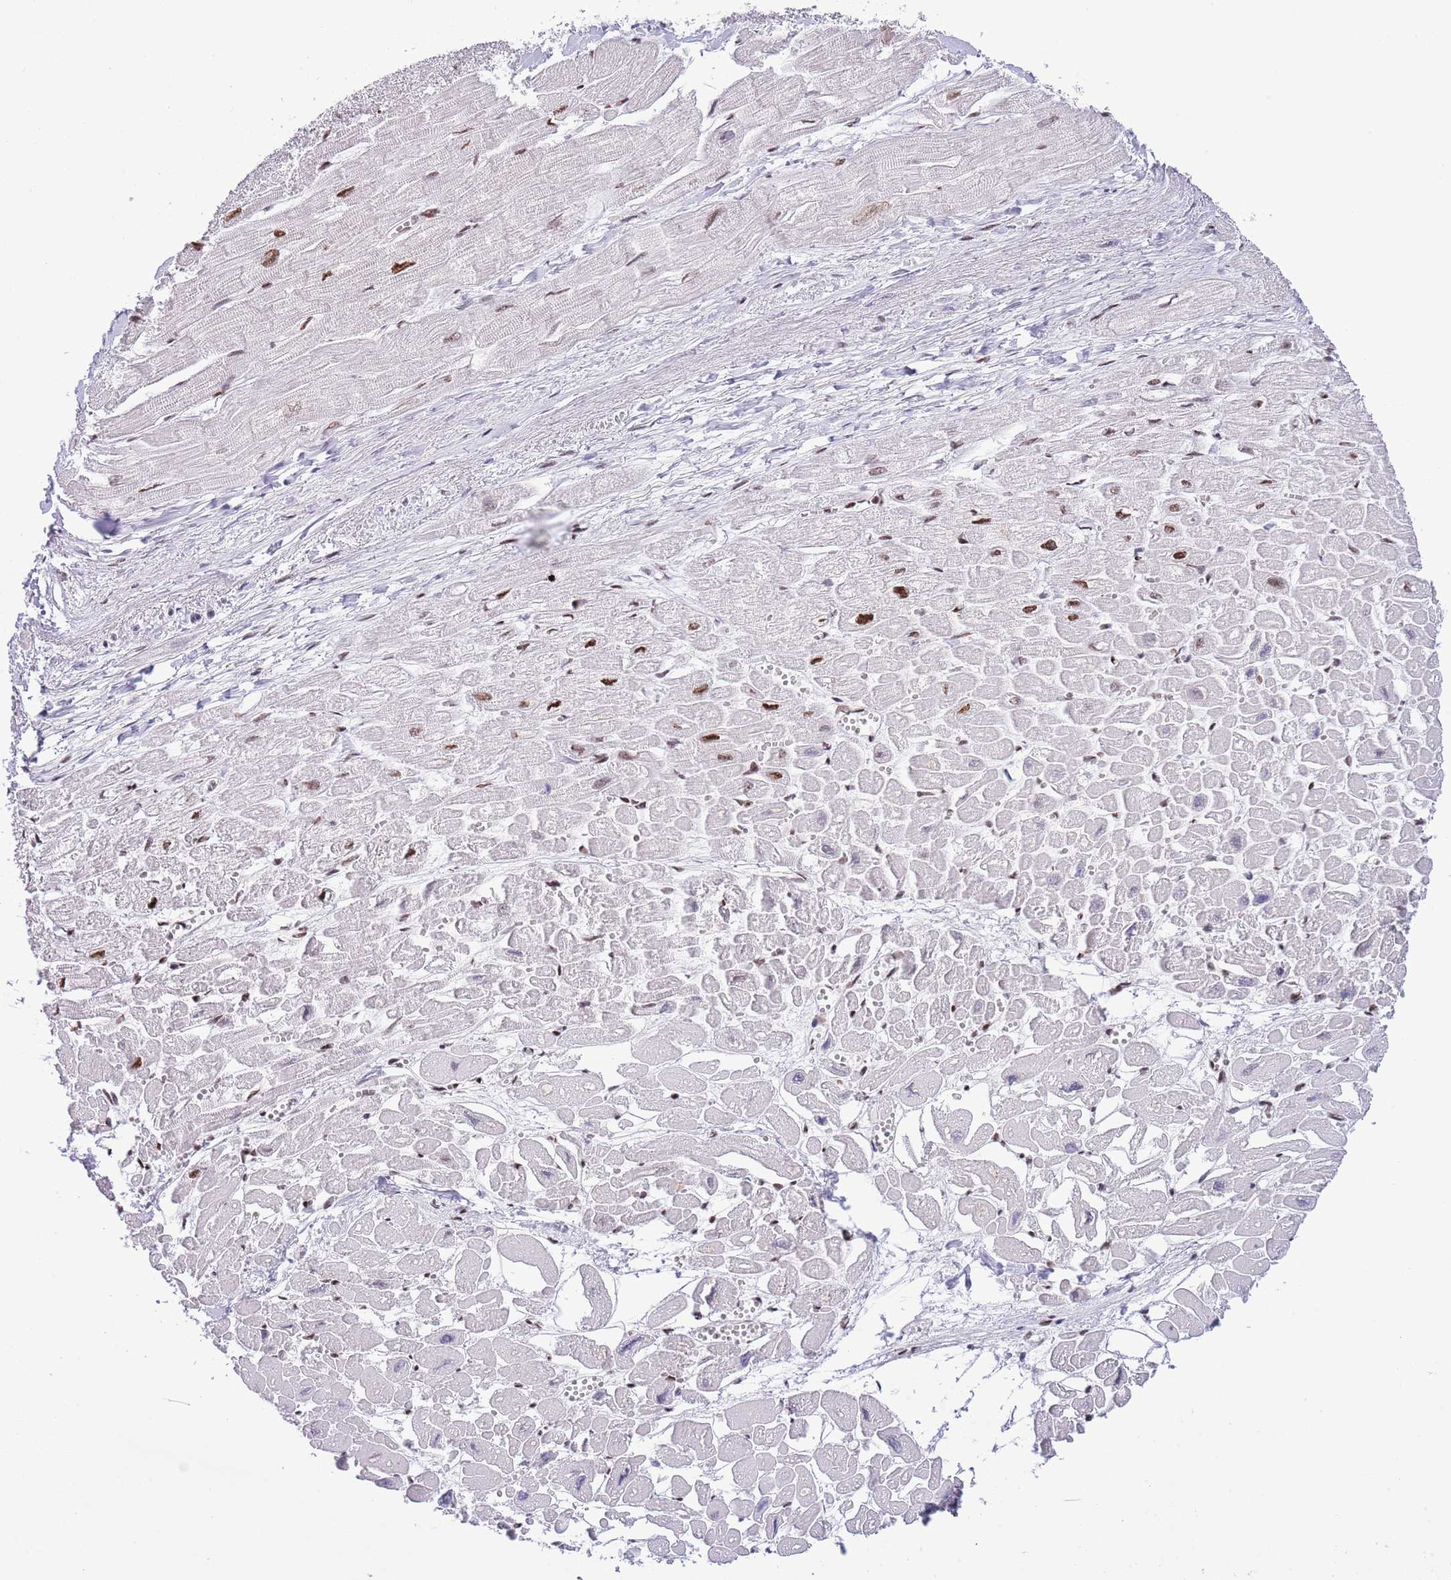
{"staining": {"intensity": "strong", "quantity": "25%-75%", "location": "nuclear"}, "tissue": "heart muscle", "cell_type": "Cardiomyocytes", "image_type": "normal", "snomed": [{"axis": "morphology", "description": "Normal tissue, NOS"}, {"axis": "topography", "description": "Heart"}], "caption": "Brown immunohistochemical staining in unremarkable heart muscle shows strong nuclear positivity in about 25%-75% of cardiomyocytes. (DAB (3,3'-diaminobenzidine) IHC, brown staining for protein, blue staining for nuclei).", "gene": "SF3A2", "patient": {"sex": "male", "age": 54}}